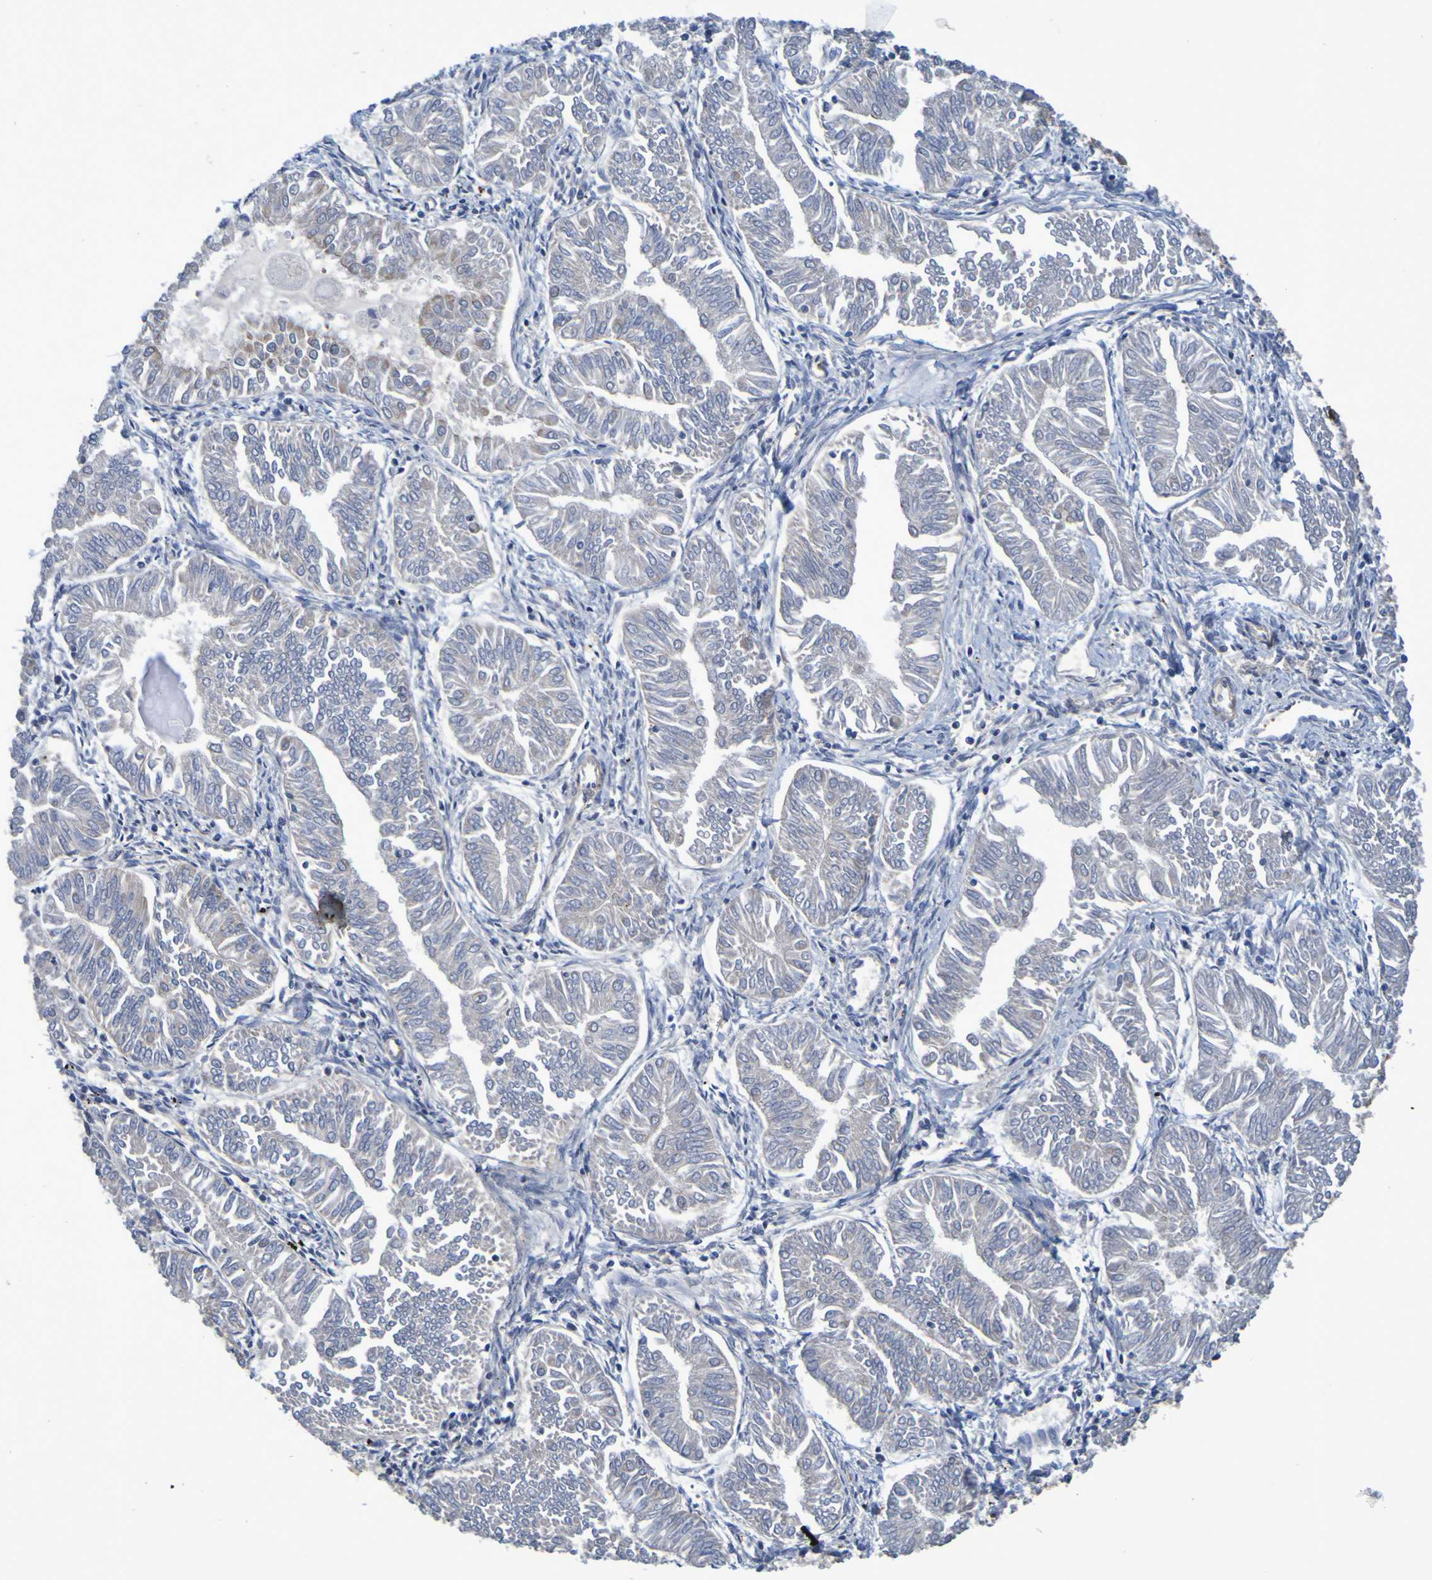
{"staining": {"intensity": "negative", "quantity": "none", "location": "none"}, "tissue": "endometrial cancer", "cell_type": "Tumor cells", "image_type": "cancer", "snomed": [{"axis": "morphology", "description": "Adenocarcinoma, NOS"}, {"axis": "topography", "description": "Endometrium"}], "caption": "The immunohistochemistry (IHC) histopathology image has no significant expression in tumor cells of endometrial cancer (adenocarcinoma) tissue.", "gene": "CCDC51", "patient": {"sex": "female", "age": 53}}